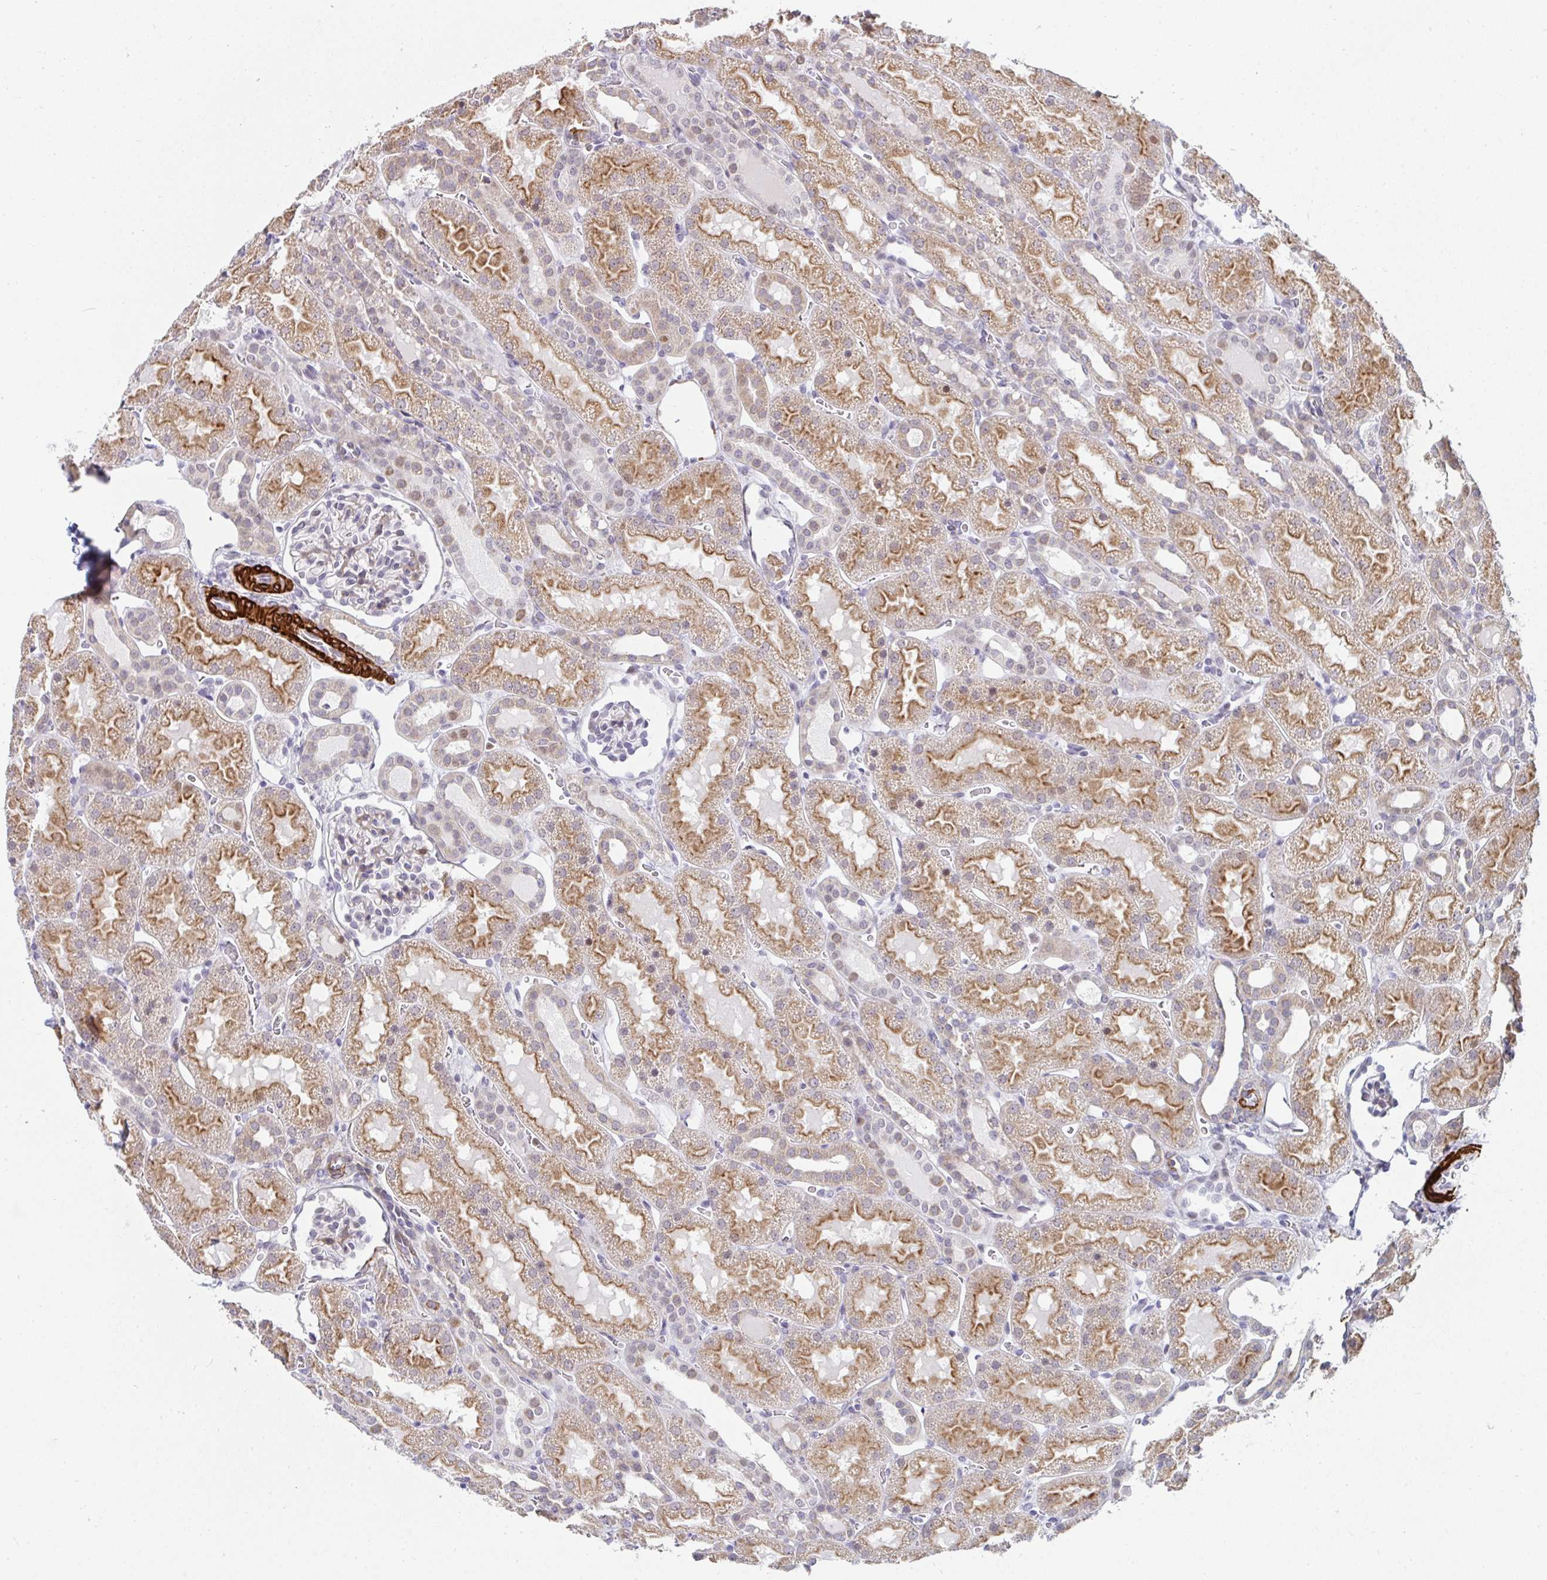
{"staining": {"intensity": "weak", "quantity": "<25%", "location": "cytoplasmic/membranous"}, "tissue": "kidney", "cell_type": "Cells in glomeruli", "image_type": "normal", "snomed": [{"axis": "morphology", "description": "Normal tissue, NOS"}, {"axis": "topography", "description": "Kidney"}], "caption": "Normal kidney was stained to show a protein in brown. There is no significant expression in cells in glomeruli.", "gene": "GINS2", "patient": {"sex": "male", "age": 2}}